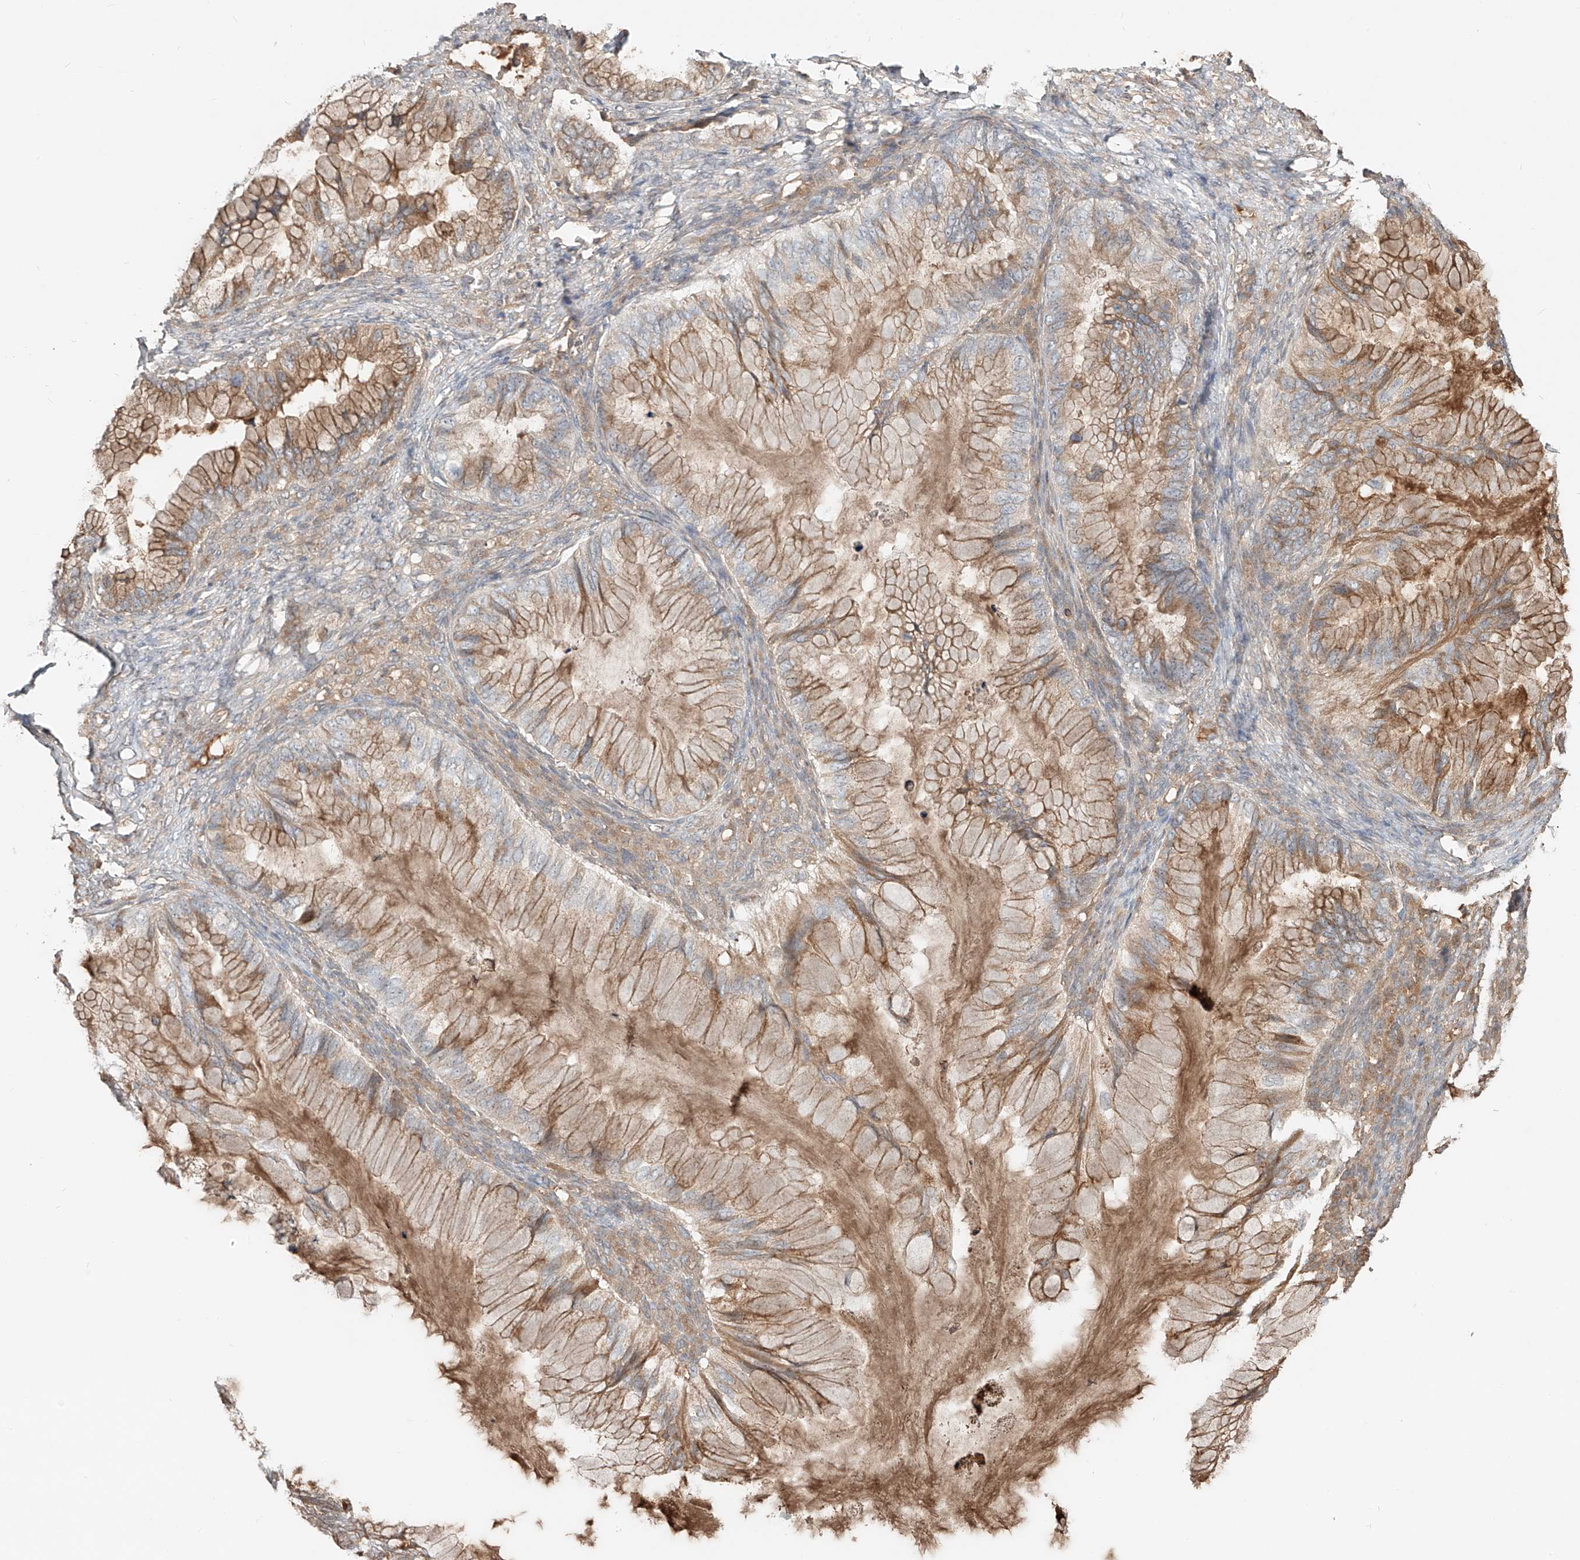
{"staining": {"intensity": "moderate", "quantity": ">75%", "location": "cytoplasmic/membranous"}, "tissue": "ovarian cancer", "cell_type": "Tumor cells", "image_type": "cancer", "snomed": [{"axis": "morphology", "description": "Cystadenocarcinoma, mucinous, NOS"}, {"axis": "topography", "description": "Ovary"}], "caption": "Tumor cells display medium levels of moderate cytoplasmic/membranous expression in about >75% of cells in human mucinous cystadenocarcinoma (ovarian). (DAB IHC, brown staining for protein, blue staining for nuclei).", "gene": "ERO1A", "patient": {"sex": "female", "age": 36}}